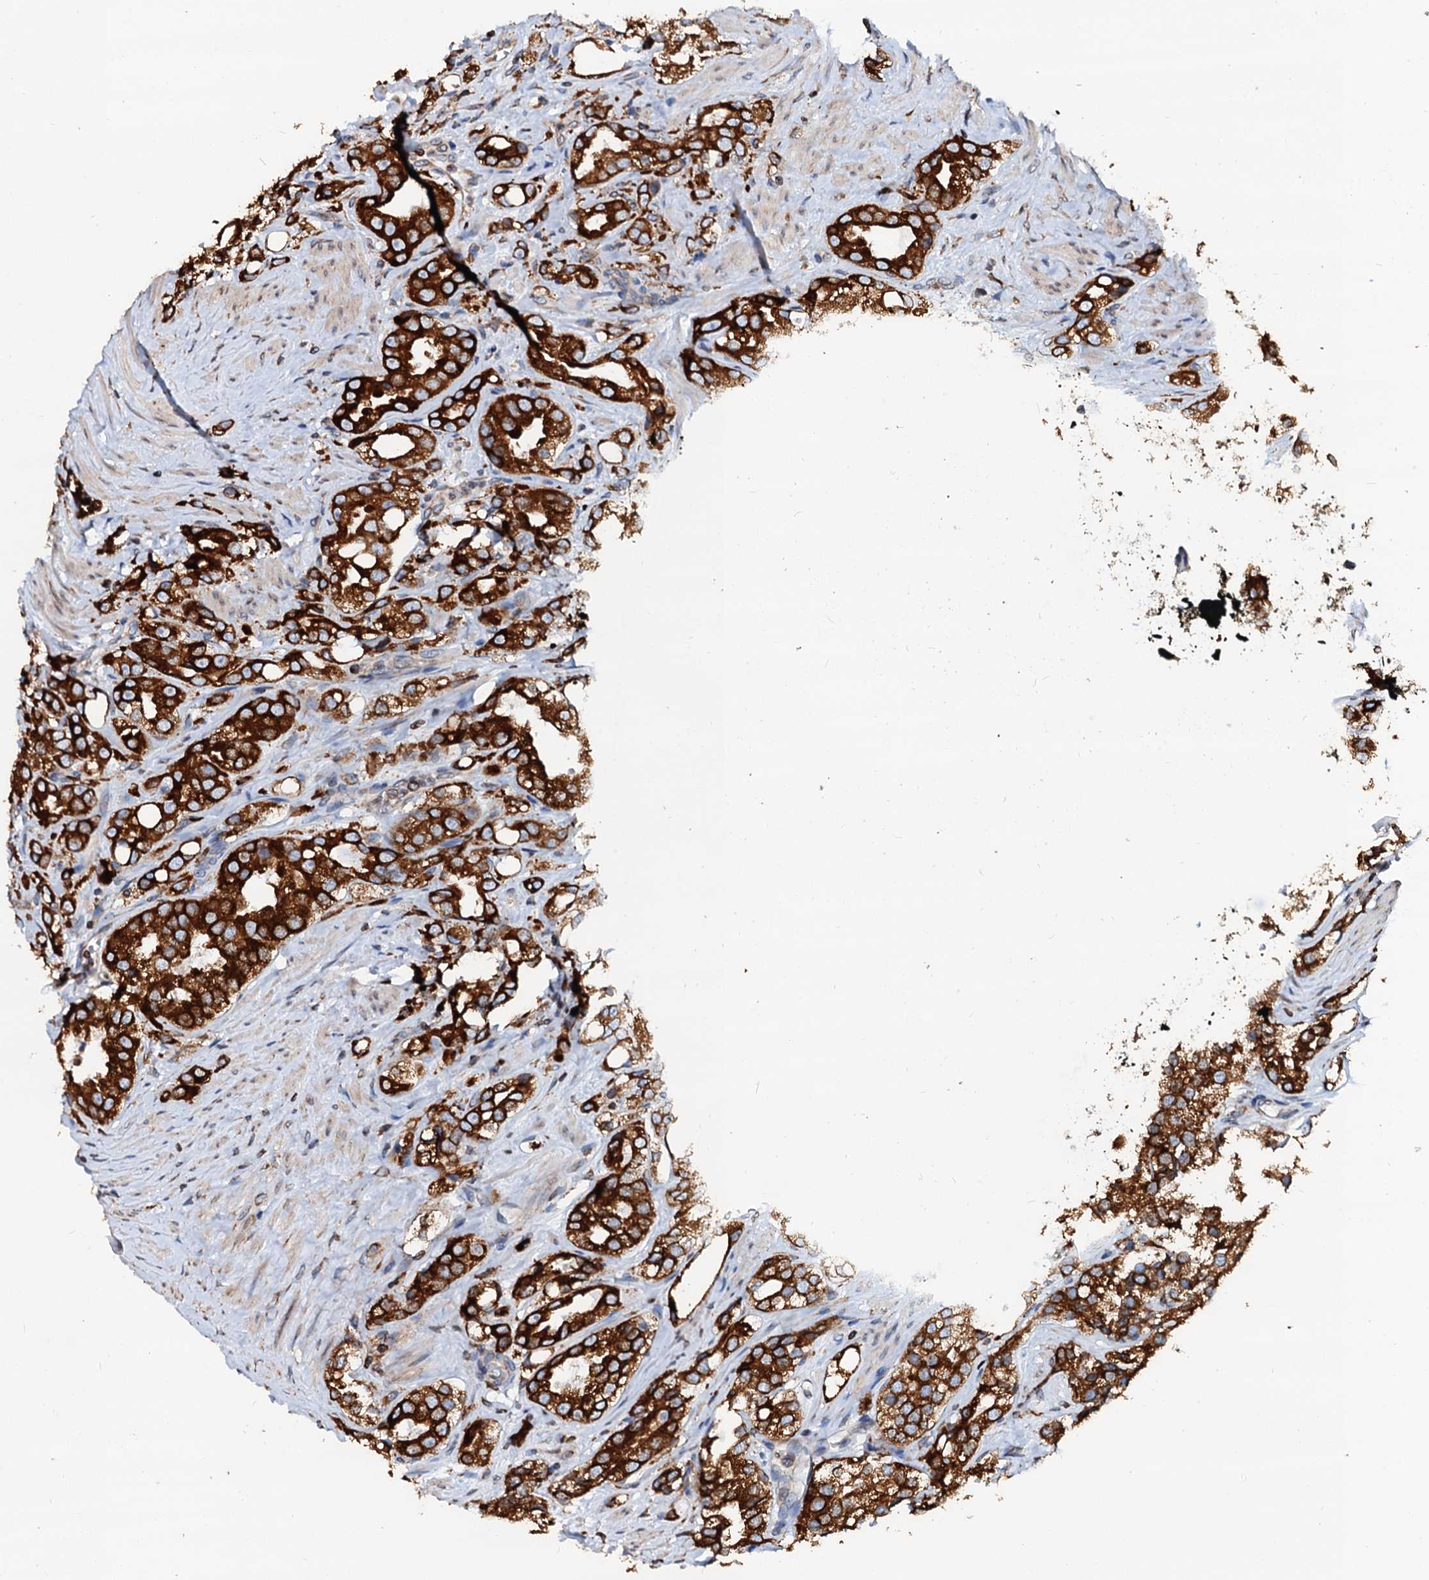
{"staining": {"intensity": "strong", "quantity": ">75%", "location": "cytoplasmic/membranous"}, "tissue": "prostate cancer", "cell_type": "Tumor cells", "image_type": "cancer", "snomed": [{"axis": "morphology", "description": "Adenocarcinoma, NOS"}, {"axis": "topography", "description": "Prostate"}], "caption": "Protein expression analysis of human prostate adenocarcinoma reveals strong cytoplasmic/membranous expression in about >75% of tumor cells.", "gene": "DERL1", "patient": {"sex": "male", "age": 79}}